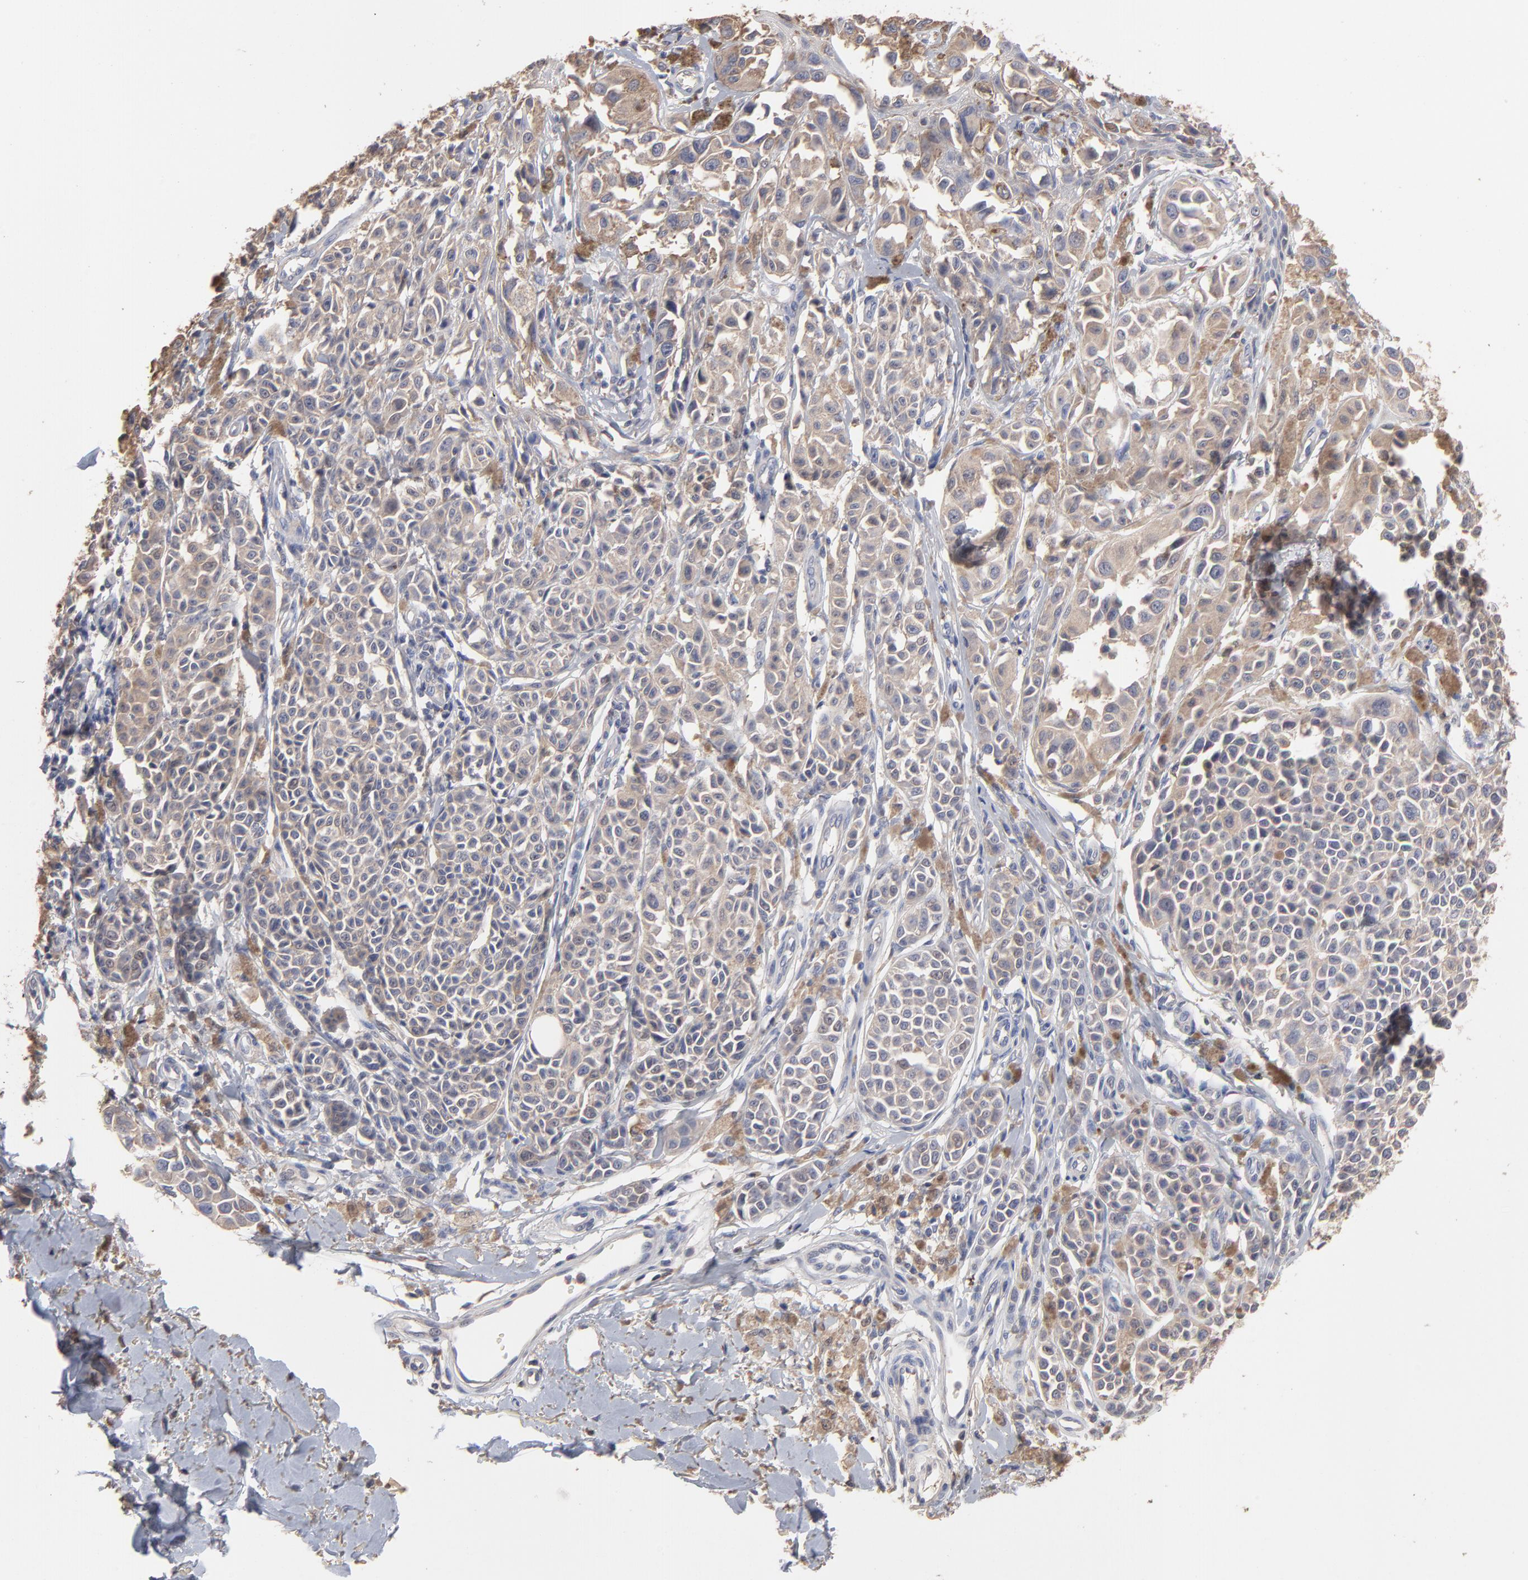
{"staining": {"intensity": "moderate", "quantity": ">75%", "location": "cytoplasmic/membranous"}, "tissue": "melanoma", "cell_type": "Tumor cells", "image_type": "cancer", "snomed": [{"axis": "morphology", "description": "Malignant melanoma, NOS"}, {"axis": "topography", "description": "Skin"}], "caption": "The immunohistochemical stain shows moderate cytoplasmic/membranous positivity in tumor cells of melanoma tissue.", "gene": "TANGO2", "patient": {"sex": "female", "age": 38}}